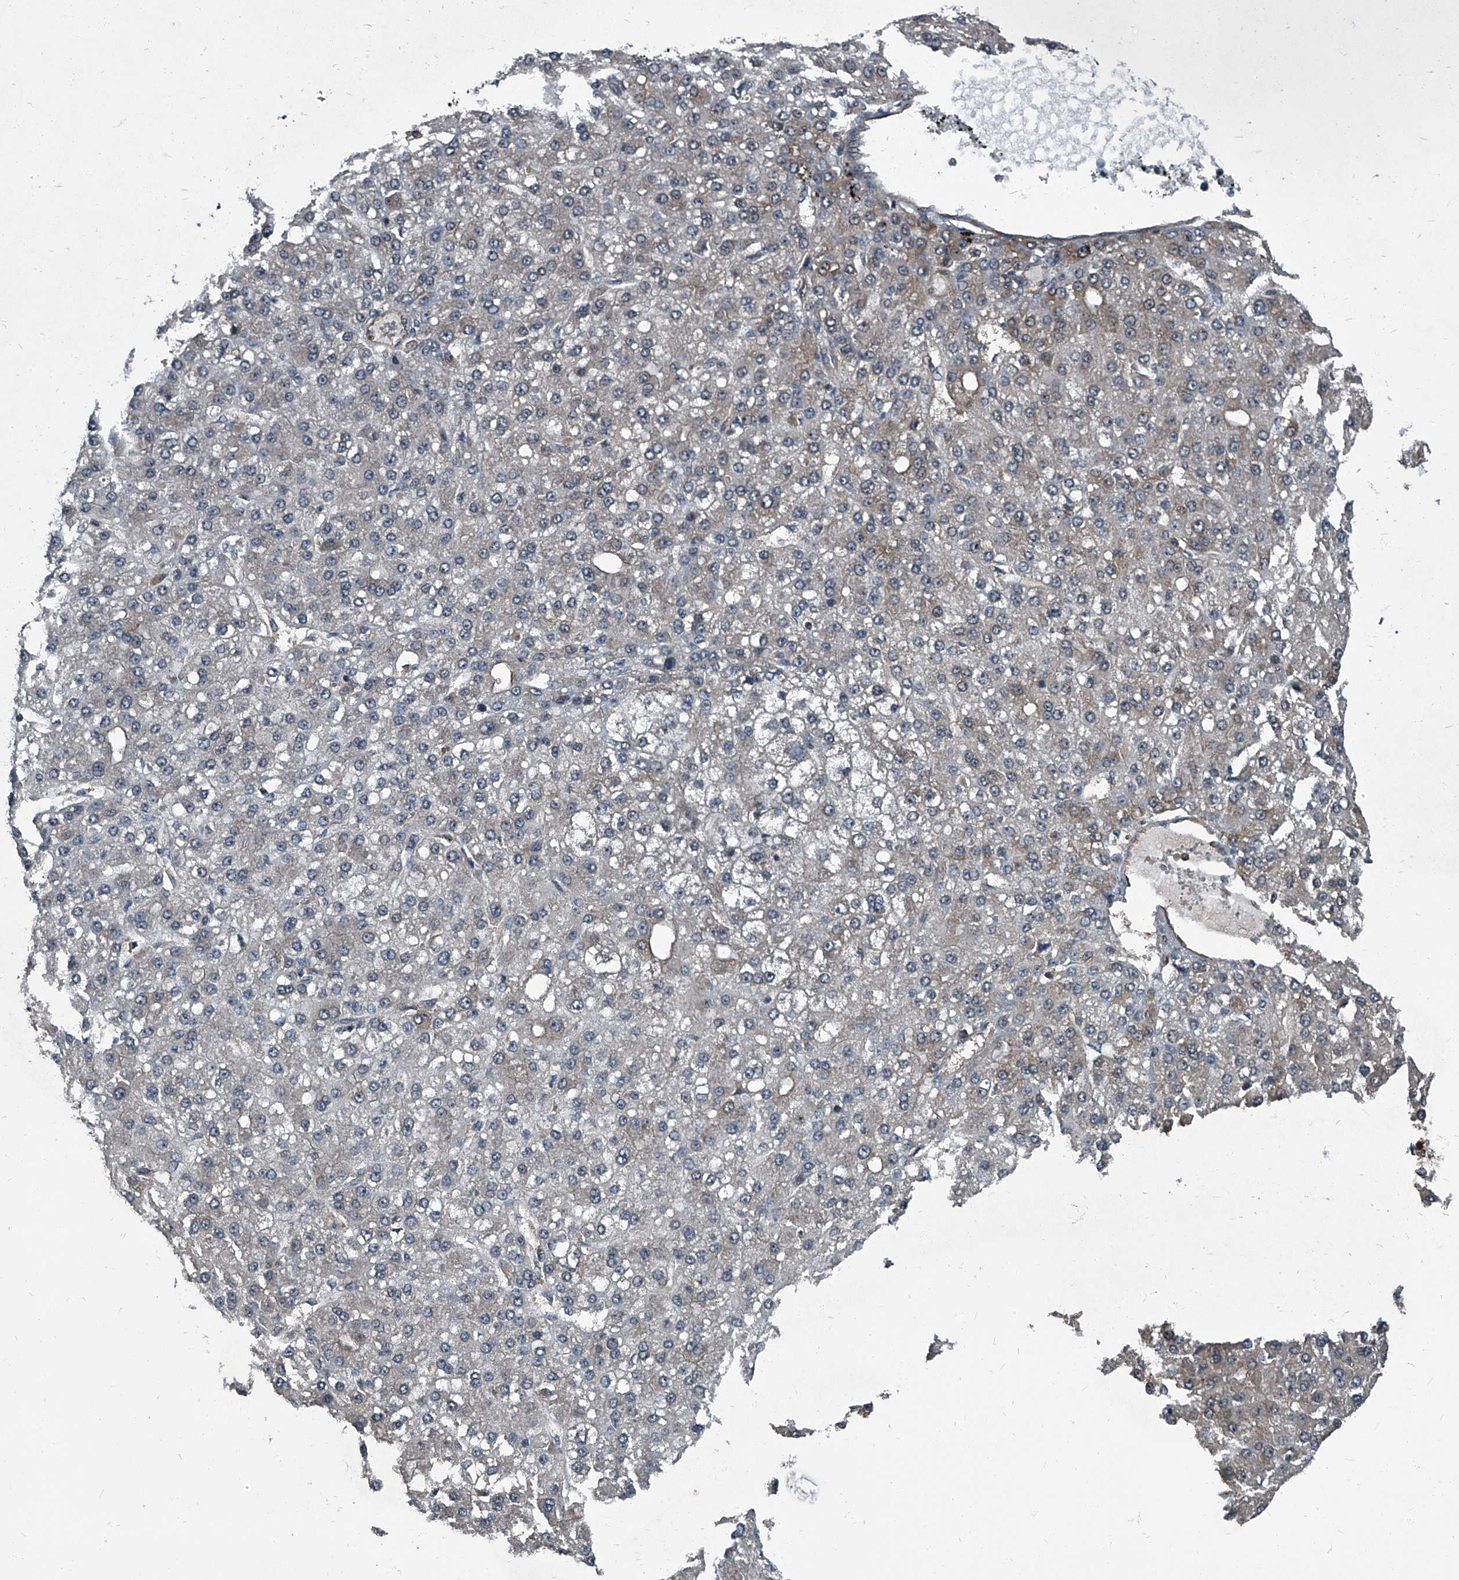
{"staining": {"intensity": "moderate", "quantity": "<25%", "location": "cytoplasmic/membranous"}, "tissue": "liver cancer", "cell_type": "Tumor cells", "image_type": "cancer", "snomed": [{"axis": "morphology", "description": "Carcinoma, Hepatocellular, NOS"}, {"axis": "topography", "description": "Liver"}], "caption": "IHC (DAB (3,3'-diaminobenzidine)) staining of human liver cancer shows moderate cytoplasmic/membranous protein expression in about <25% of tumor cells.", "gene": "CDV3", "patient": {"sex": "male", "age": 67}}